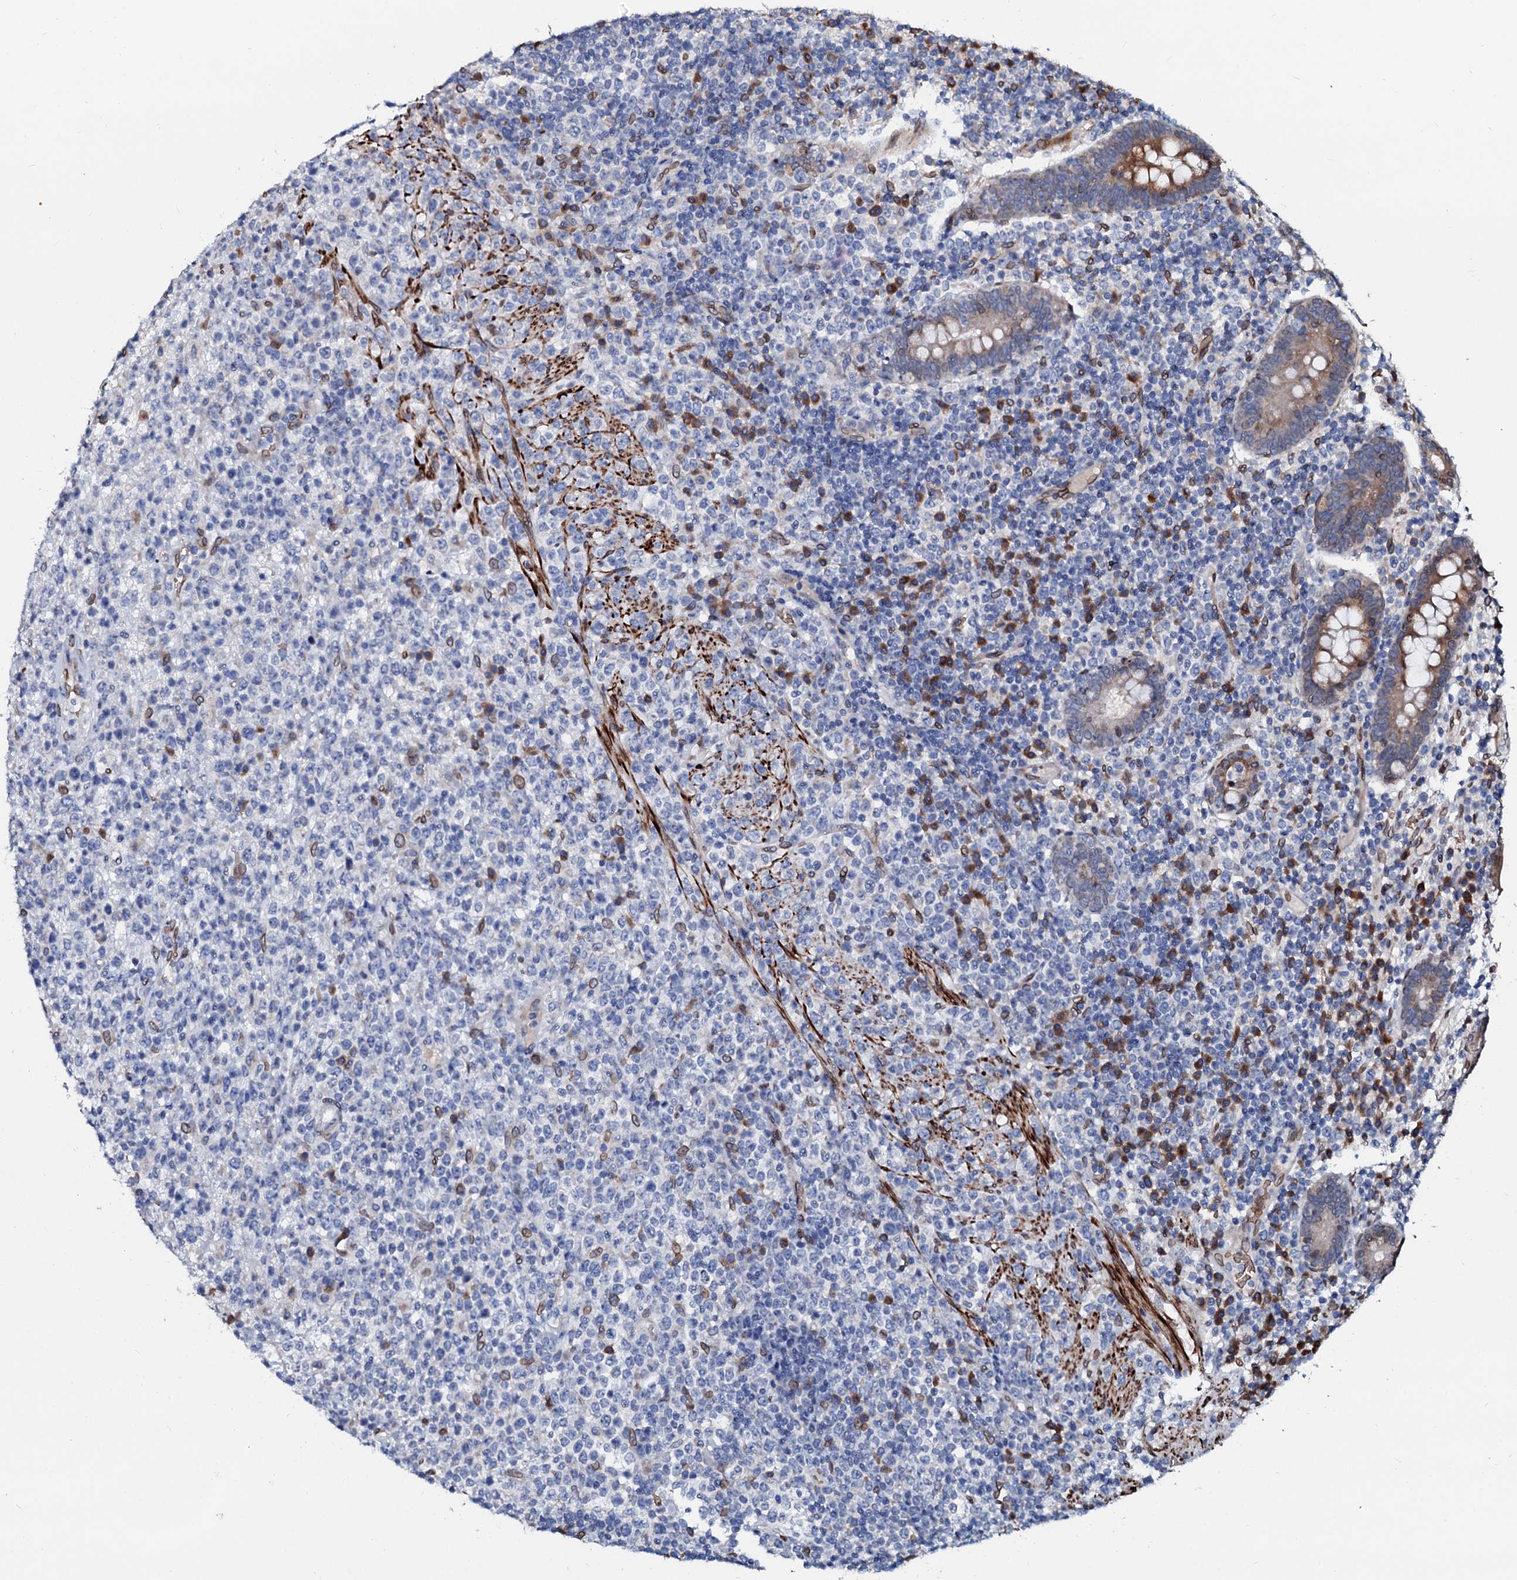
{"staining": {"intensity": "negative", "quantity": "none", "location": "none"}, "tissue": "lymphoma", "cell_type": "Tumor cells", "image_type": "cancer", "snomed": [{"axis": "morphology", "description": "Malignant lymphoma, non-Hodgkin's type, High grade"}, {"axis": "topography", "description": "Colon"}], "caption": "DAB (3,3'-diaminobenzidine) immunohistochemical staining of human high-grade malignant lymphoma, non-Hodgkin's type reveals no significant expression in tumor cells.", "gene": "NRP2", "patient": {"sex": "female", "age": 53}}